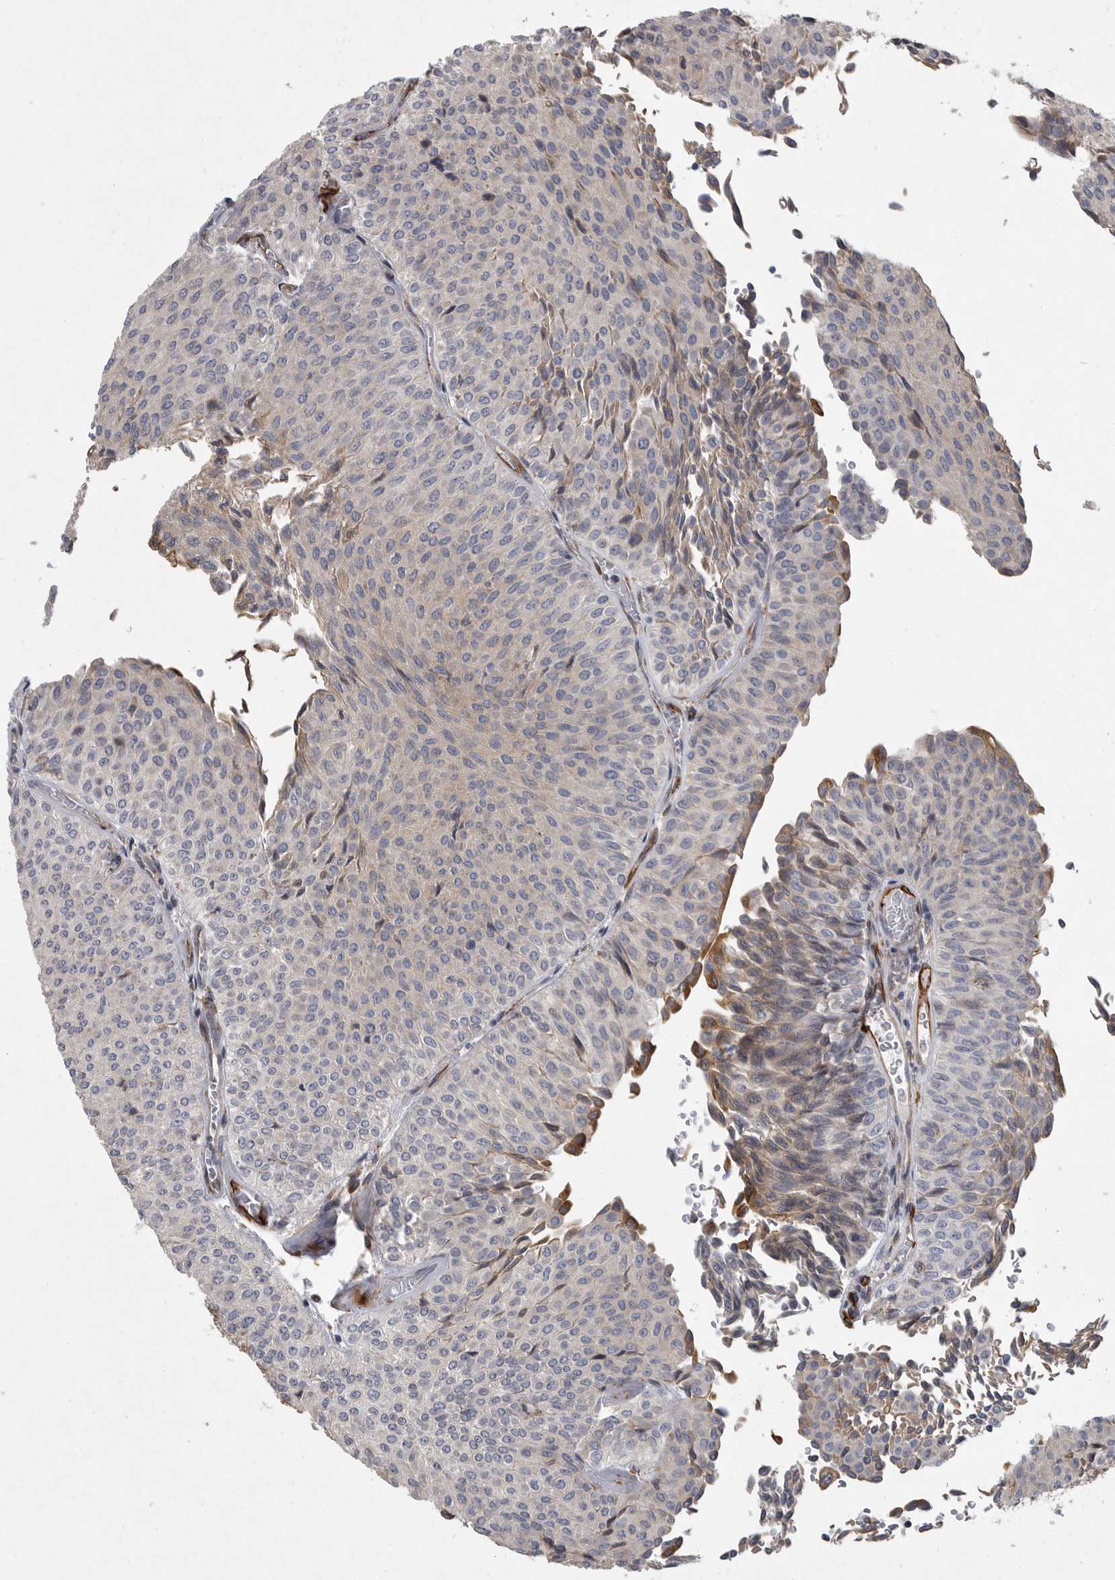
{"staining": {"intensity": "weak", "quantity": "<25%", "location": "cytoplasmic/membranous"}, "tissue": "urothelial cancer", "cell_type": "Tumor cells", "image_type": "cancer", "snomed": [{"axis": "morphology", "description": "Urothelial carcinoma, Low grade"}, {"axis": "topography", "description": "Urinary bladder"}], "caption": "Tumor cells show no significant positivity in low-grade urothelial carcinoma.", "gene": "MINPP1", "patient": {"sex": "male", "age": 78}}